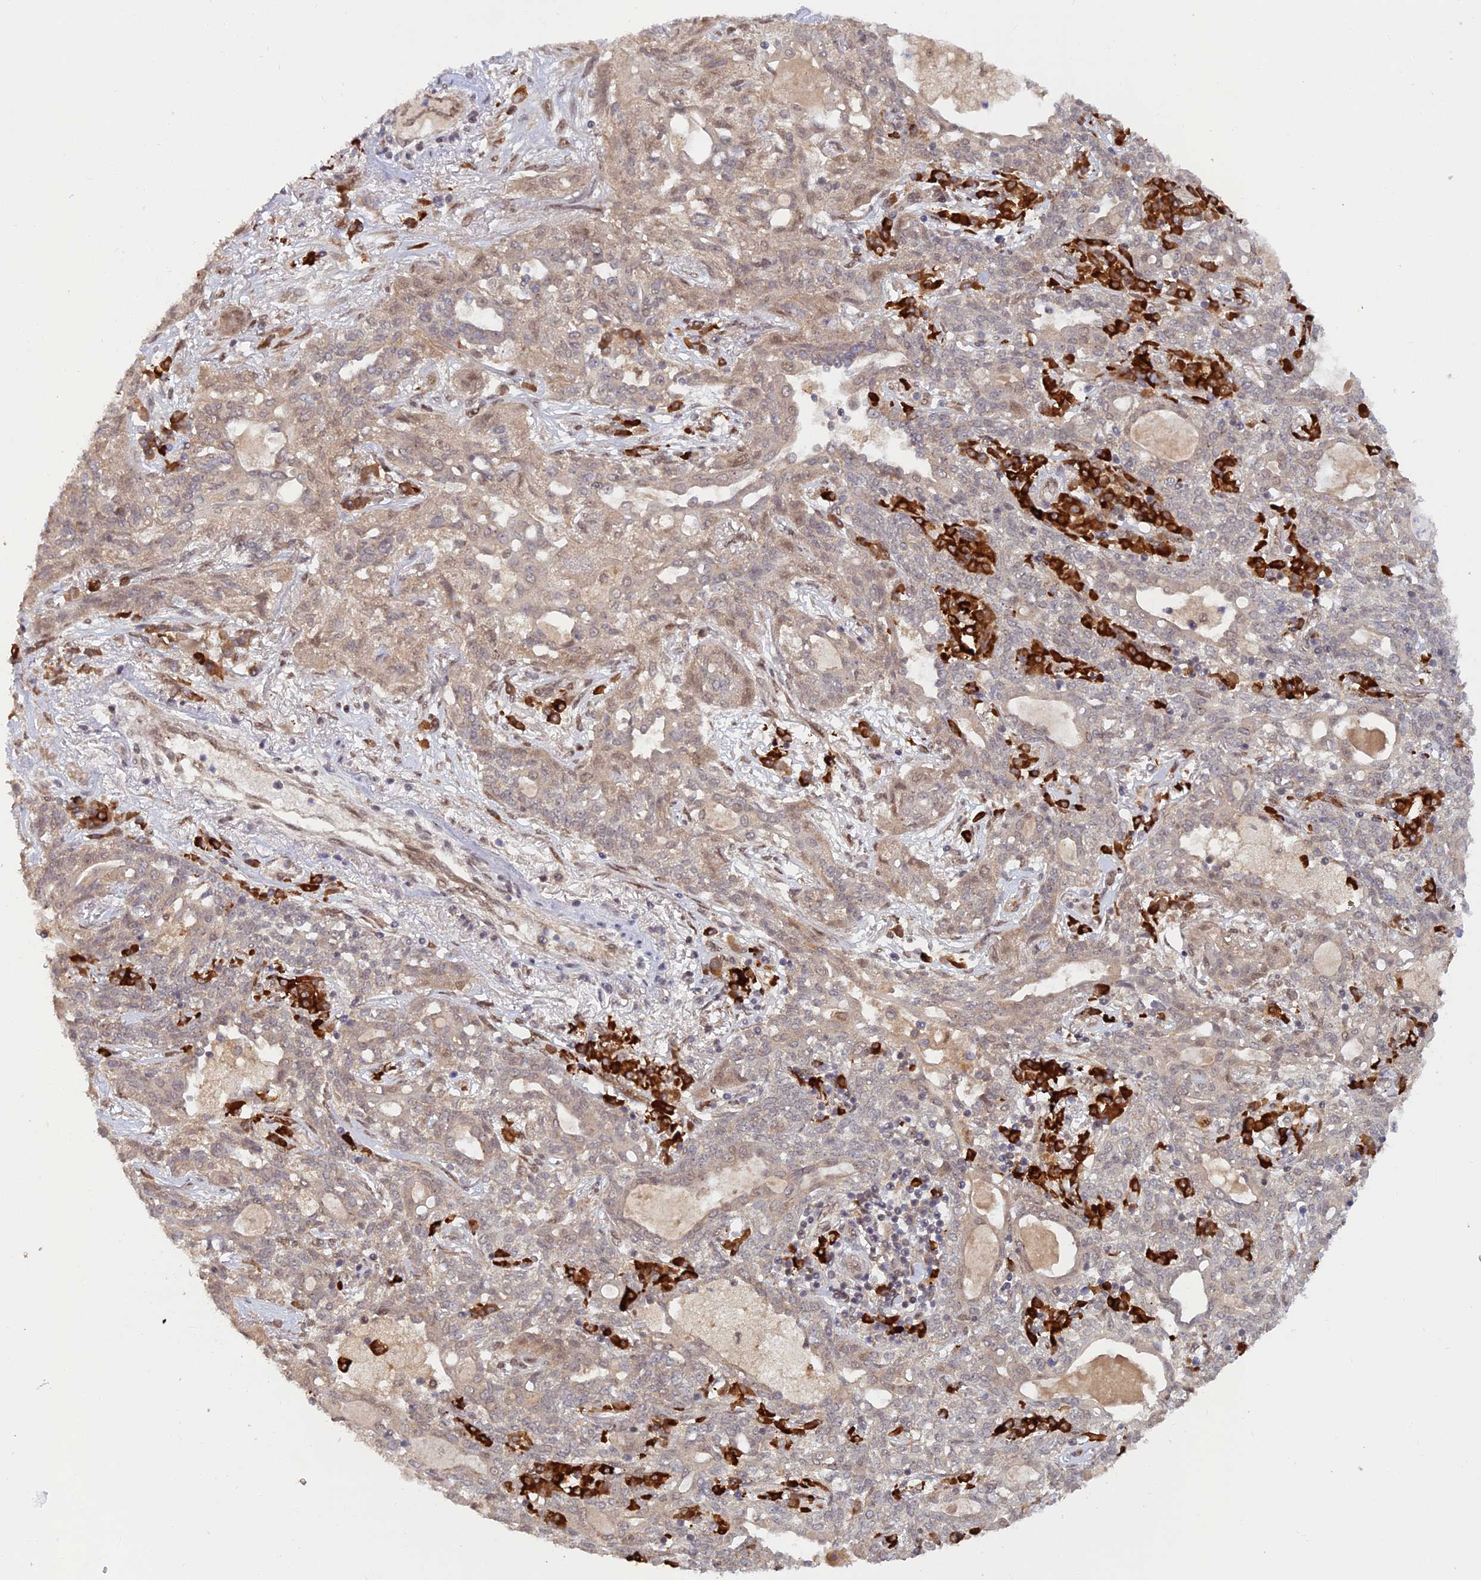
{"staining": {"intensity": "negative", "quantity": "none", "location": "none"}, "tissue": "lung cancer", "cell_type": "Tumor cells", "image_type": "cancer", "snomed": [{"axis": "morphology", "description": "Squamous cell carcinoma, NOS"}, {"axis": "topography", "description": "Lung"}], "caption": "Protein analysis of squamous cell carcinoma (lung) exhibits no significant positivity in tumor cells.", "gene": "ZNF565", "patient": {"sex": "female", "age": 70}}